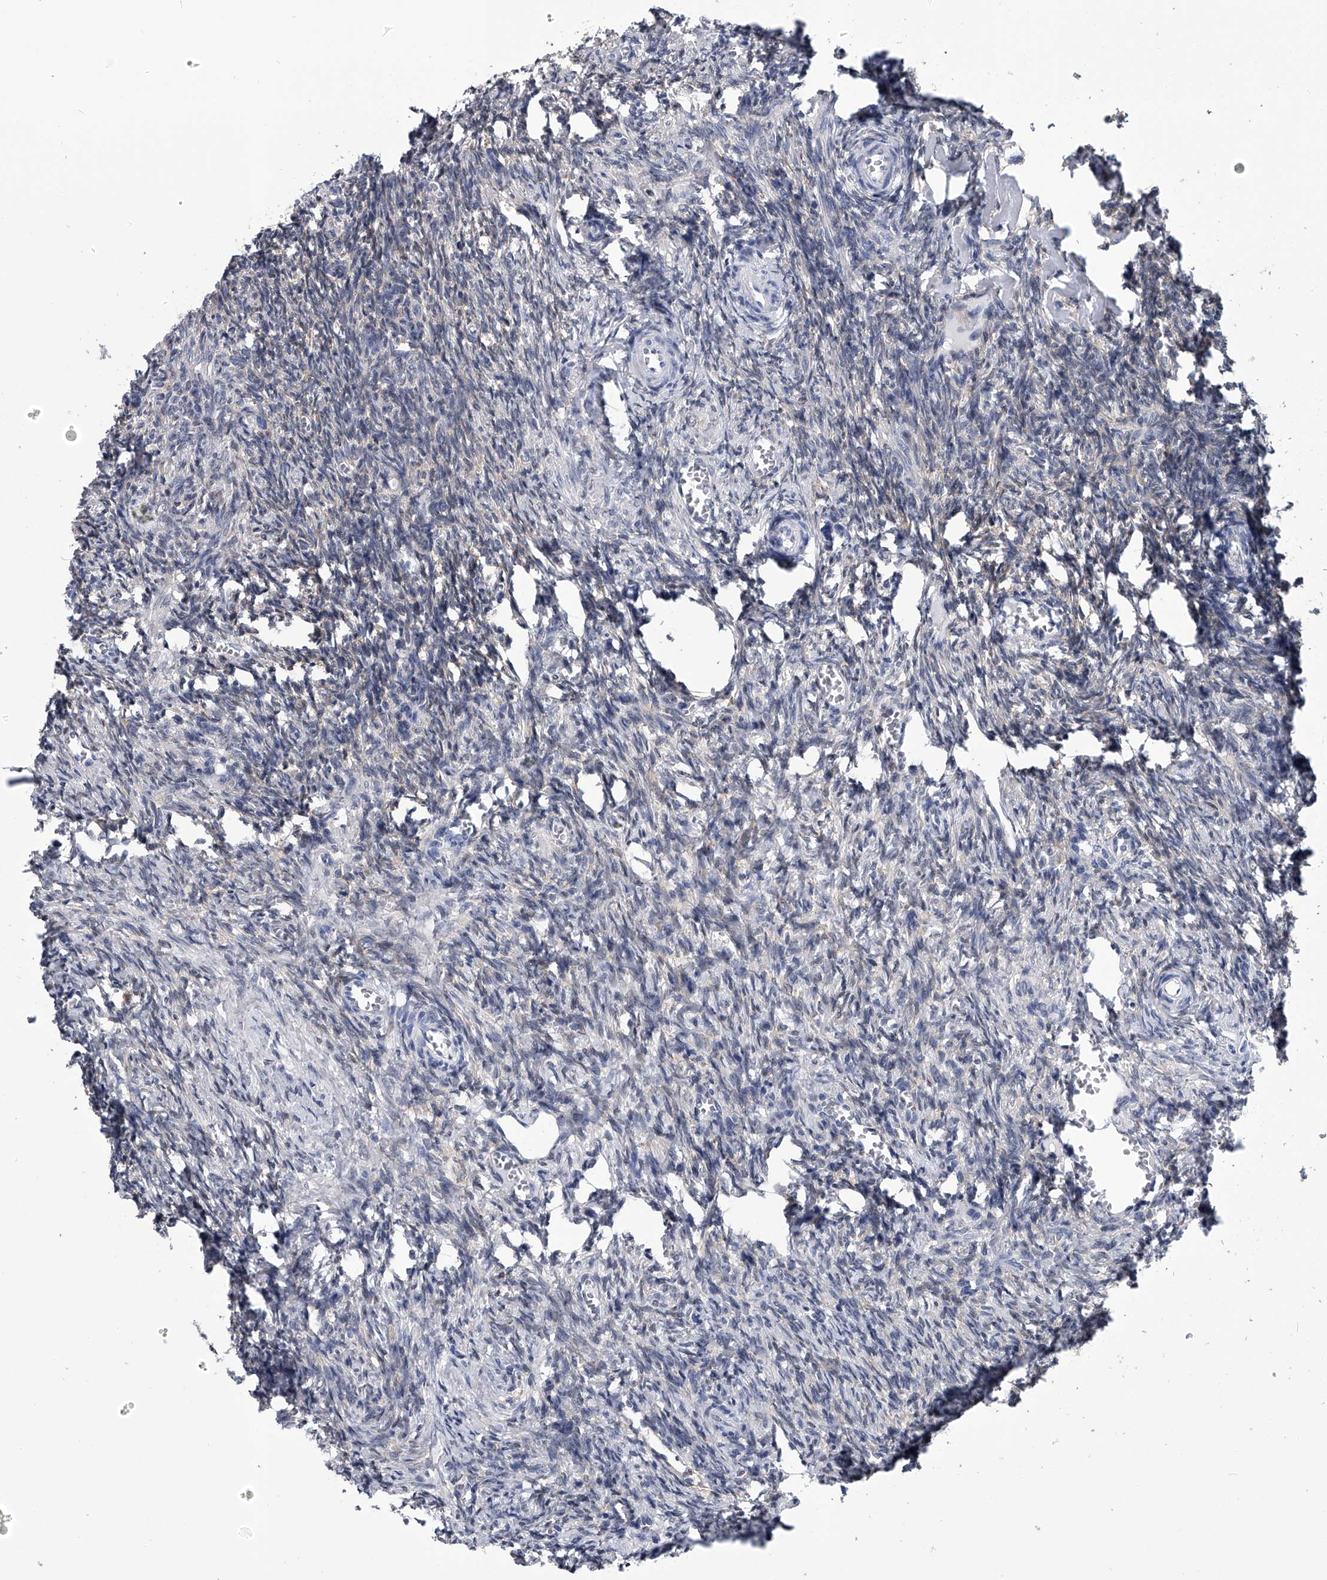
{"staining": {"intensity": "negative", "quantity": "none", "location": "none"}, "tissue": "ovary", "cell_type": "Follicle cells", "image_type": "normal", "snomed": [{"axis": "morphology", "description": "Normal tissue, NOS"}, {"axis": "topography", "description": "Ovary"}], "caption": "Protein analysis of unremarkable ovary reveals no significant expression in follicle cells. (DAB (3,3'-diaminobenzidine) IHC, high magnification).", "gene": "PDXK", "patient": {"sex": "female", "age": 27}}